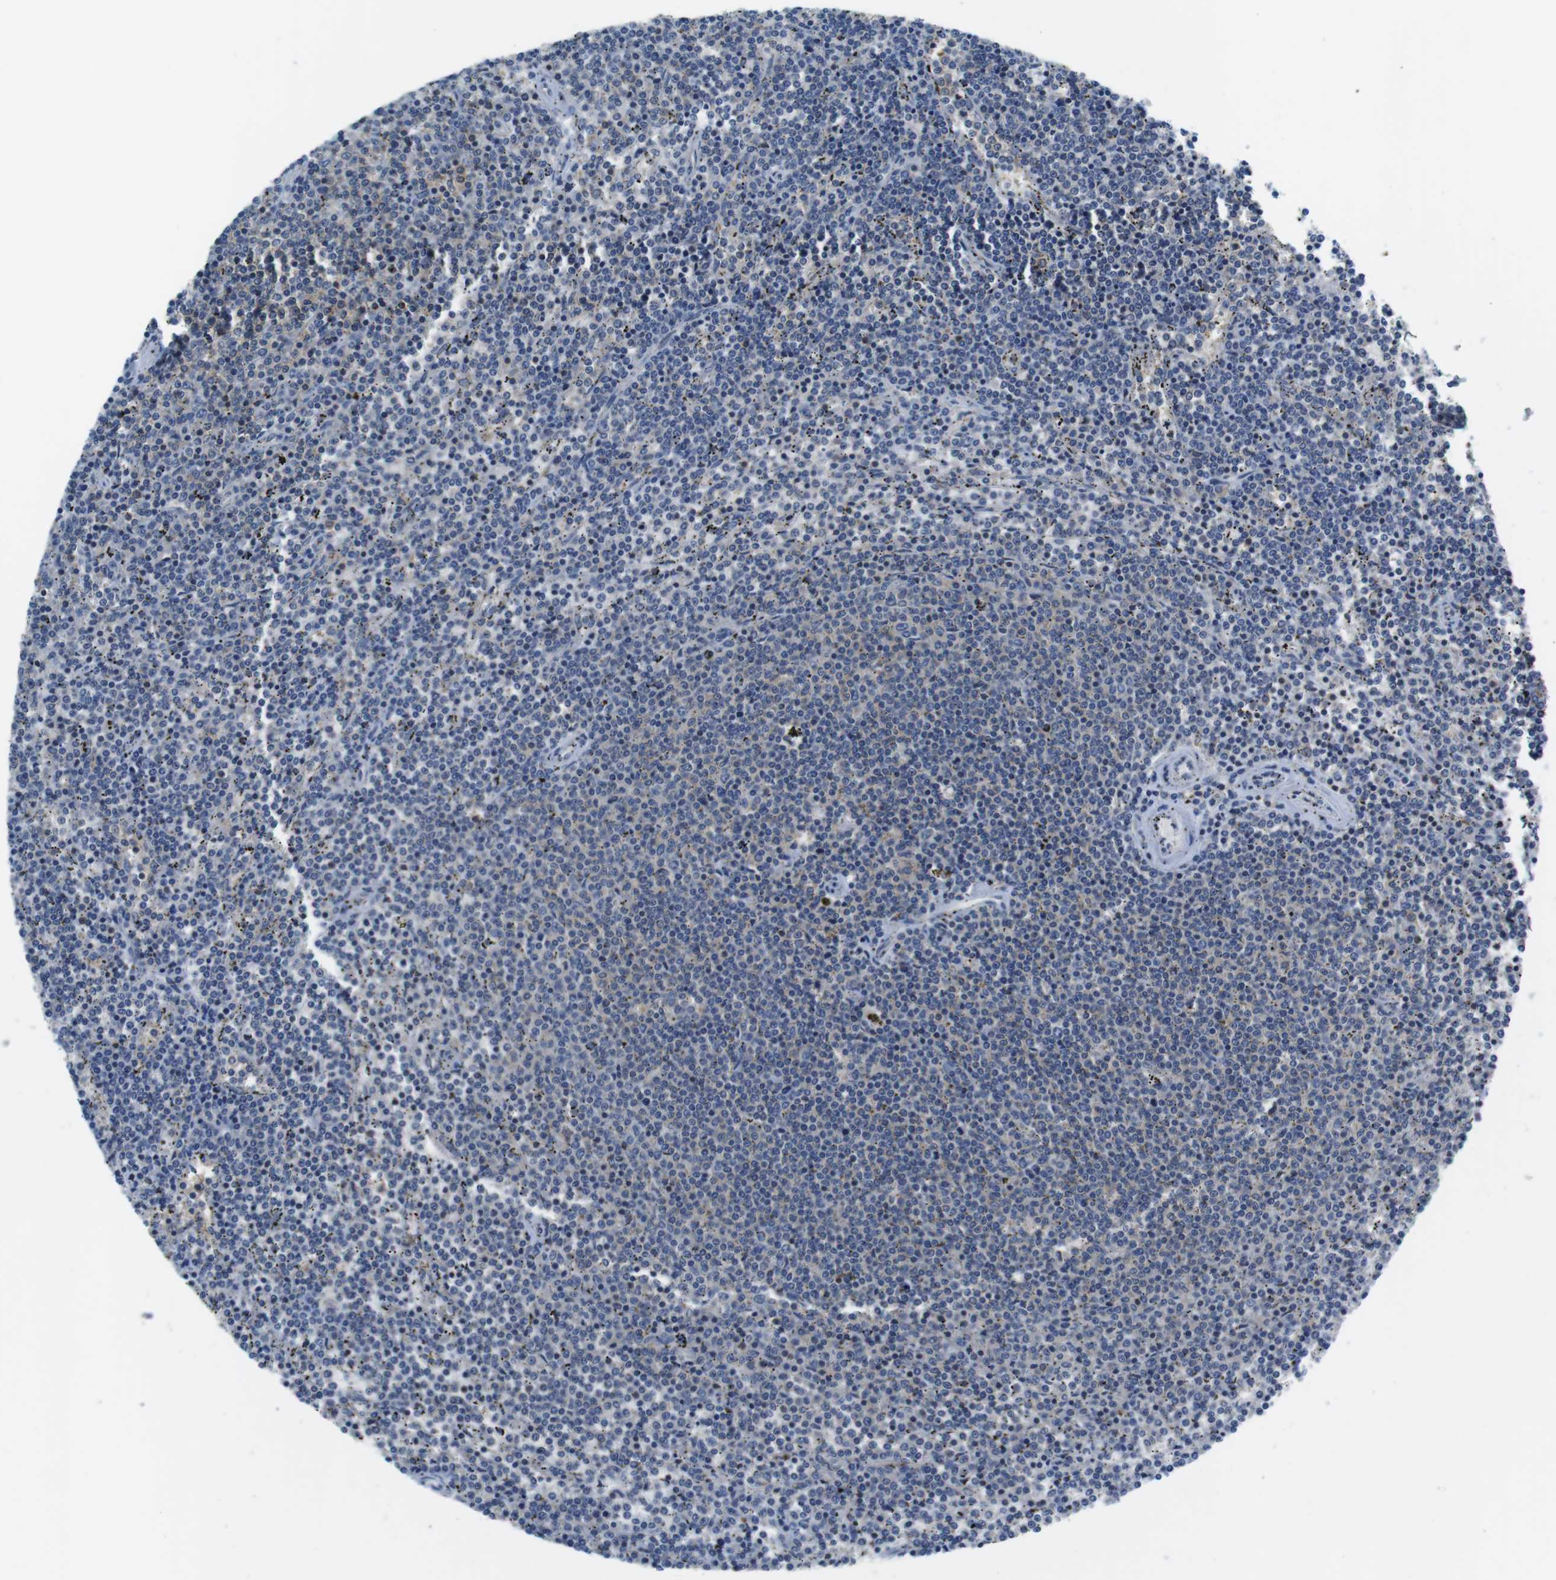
{"staining": {"intensity": "negative", "quantity": "none", "location": "none"}, "tissue": "lymphoma", "cell_type": "Tumor cells", "image_type": "cancer", "snomed": [{"axis": "morphology", "description": "Malignant lymphoma, non-Hodgkin's type, Low grade"}, {"axis": "topography", "description": "Spleen"}], "caption": "Human lymphoma stained for a protein using IHC displays no positivity in tumor cells.", "gene": "PIK3CD", "patient": {"sex": "female", "age": 50}}